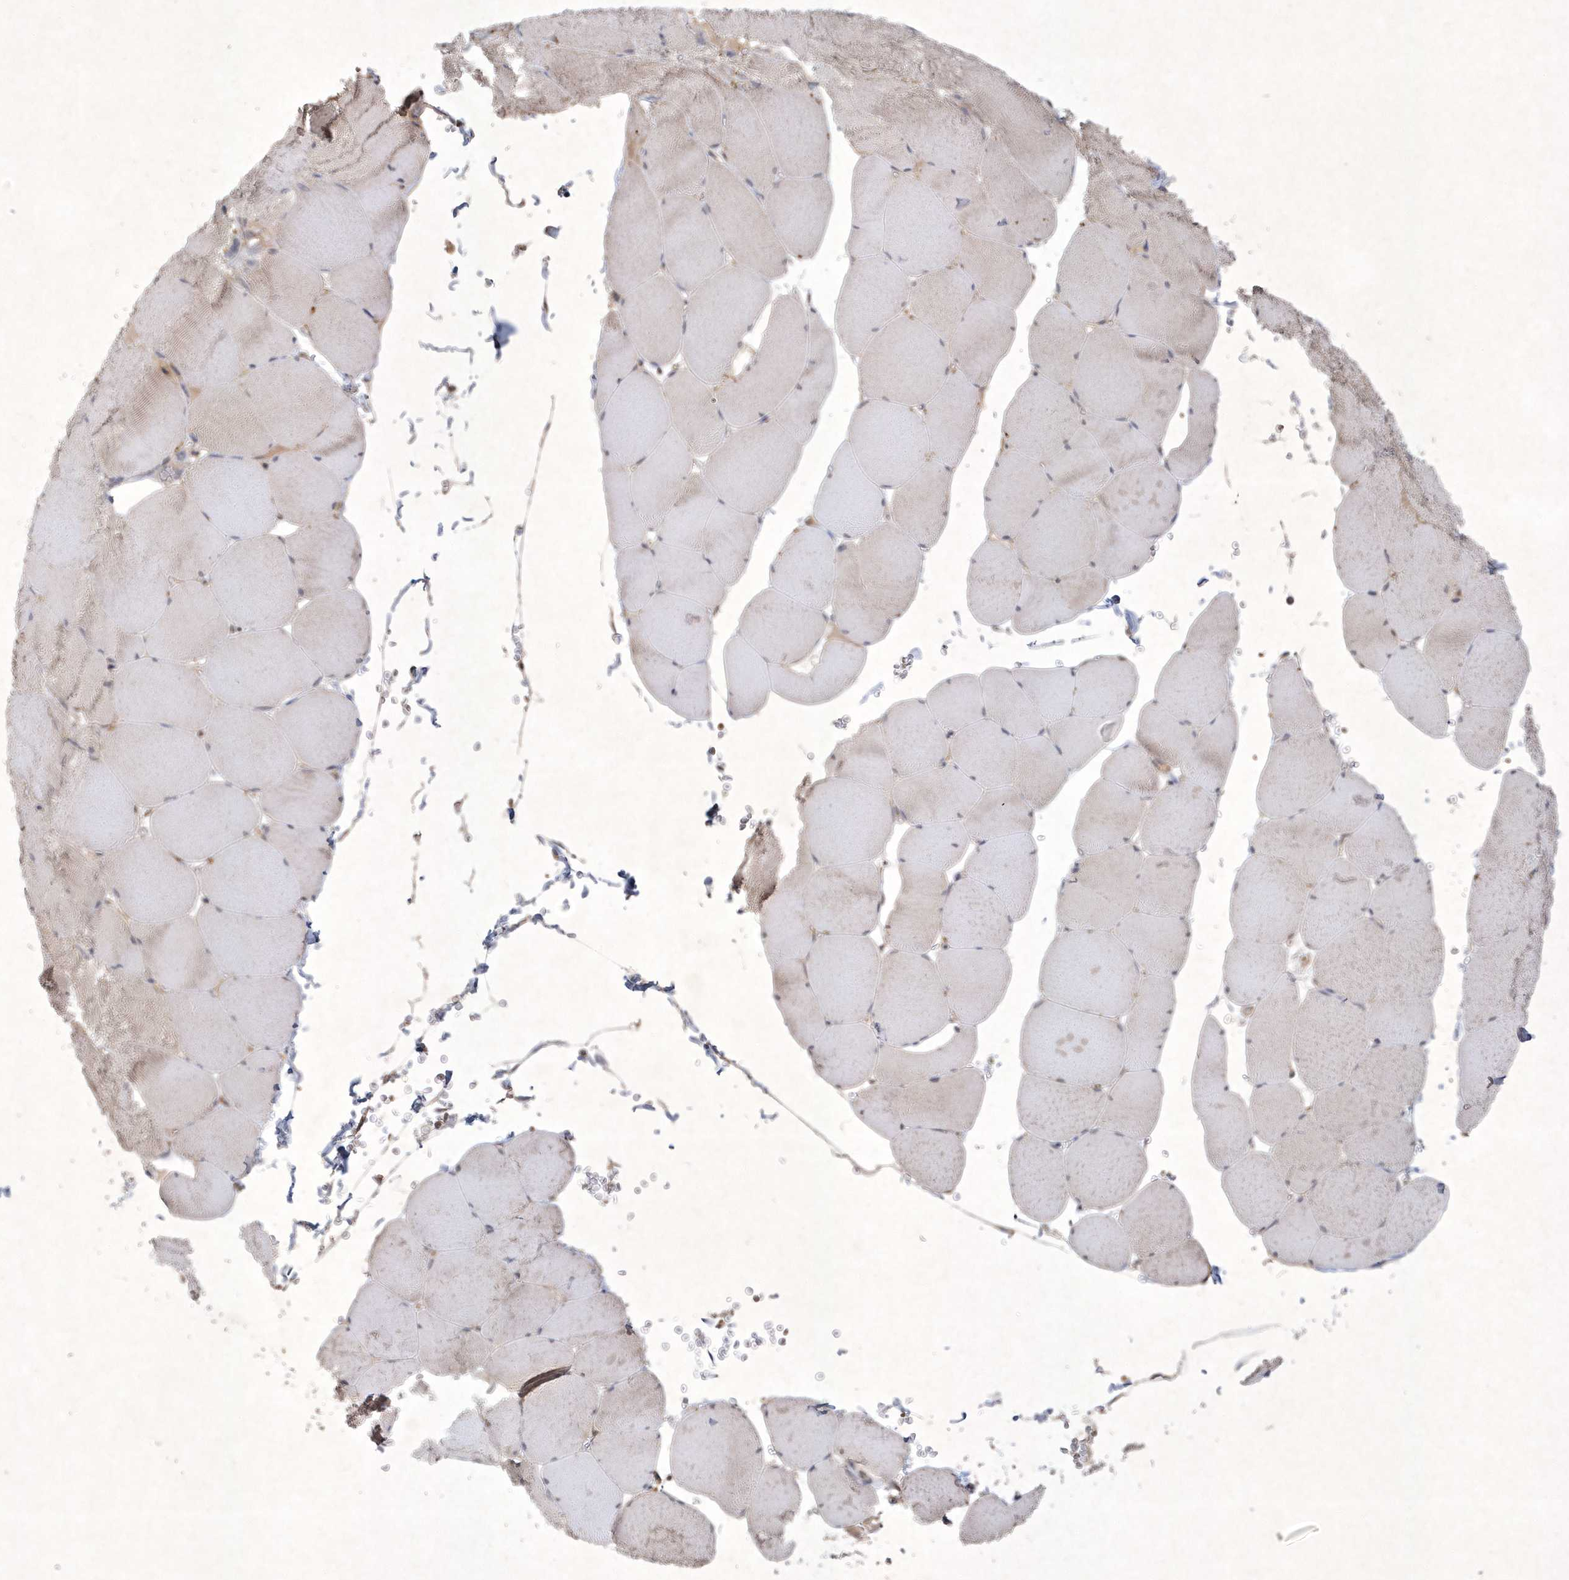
{"staining": {"intensity": "weak", "quantity": "25%-75%", "location": "cytoplasmic/membranous"}, "tissue": "skeletal muscle", "cell_type": "Myocytes", "image_type": "normal", "snomed": [{"axis": "morphology", "description": "Normal tissue, NOS"}, {"axis": "topography", "description": "Skeletal muscle"}, {"axis": "topography", "description": "Head-Neck"}], "caption": "DAB immunohistochemical staining of unremarkable human skeletal muscle demonstrates weak cytoplasmic/membranous protein positivity in approximately 25%-75% of myocytes.", "gene": "AKR7A2", "patient": {"sex": "male", "age": 66}}